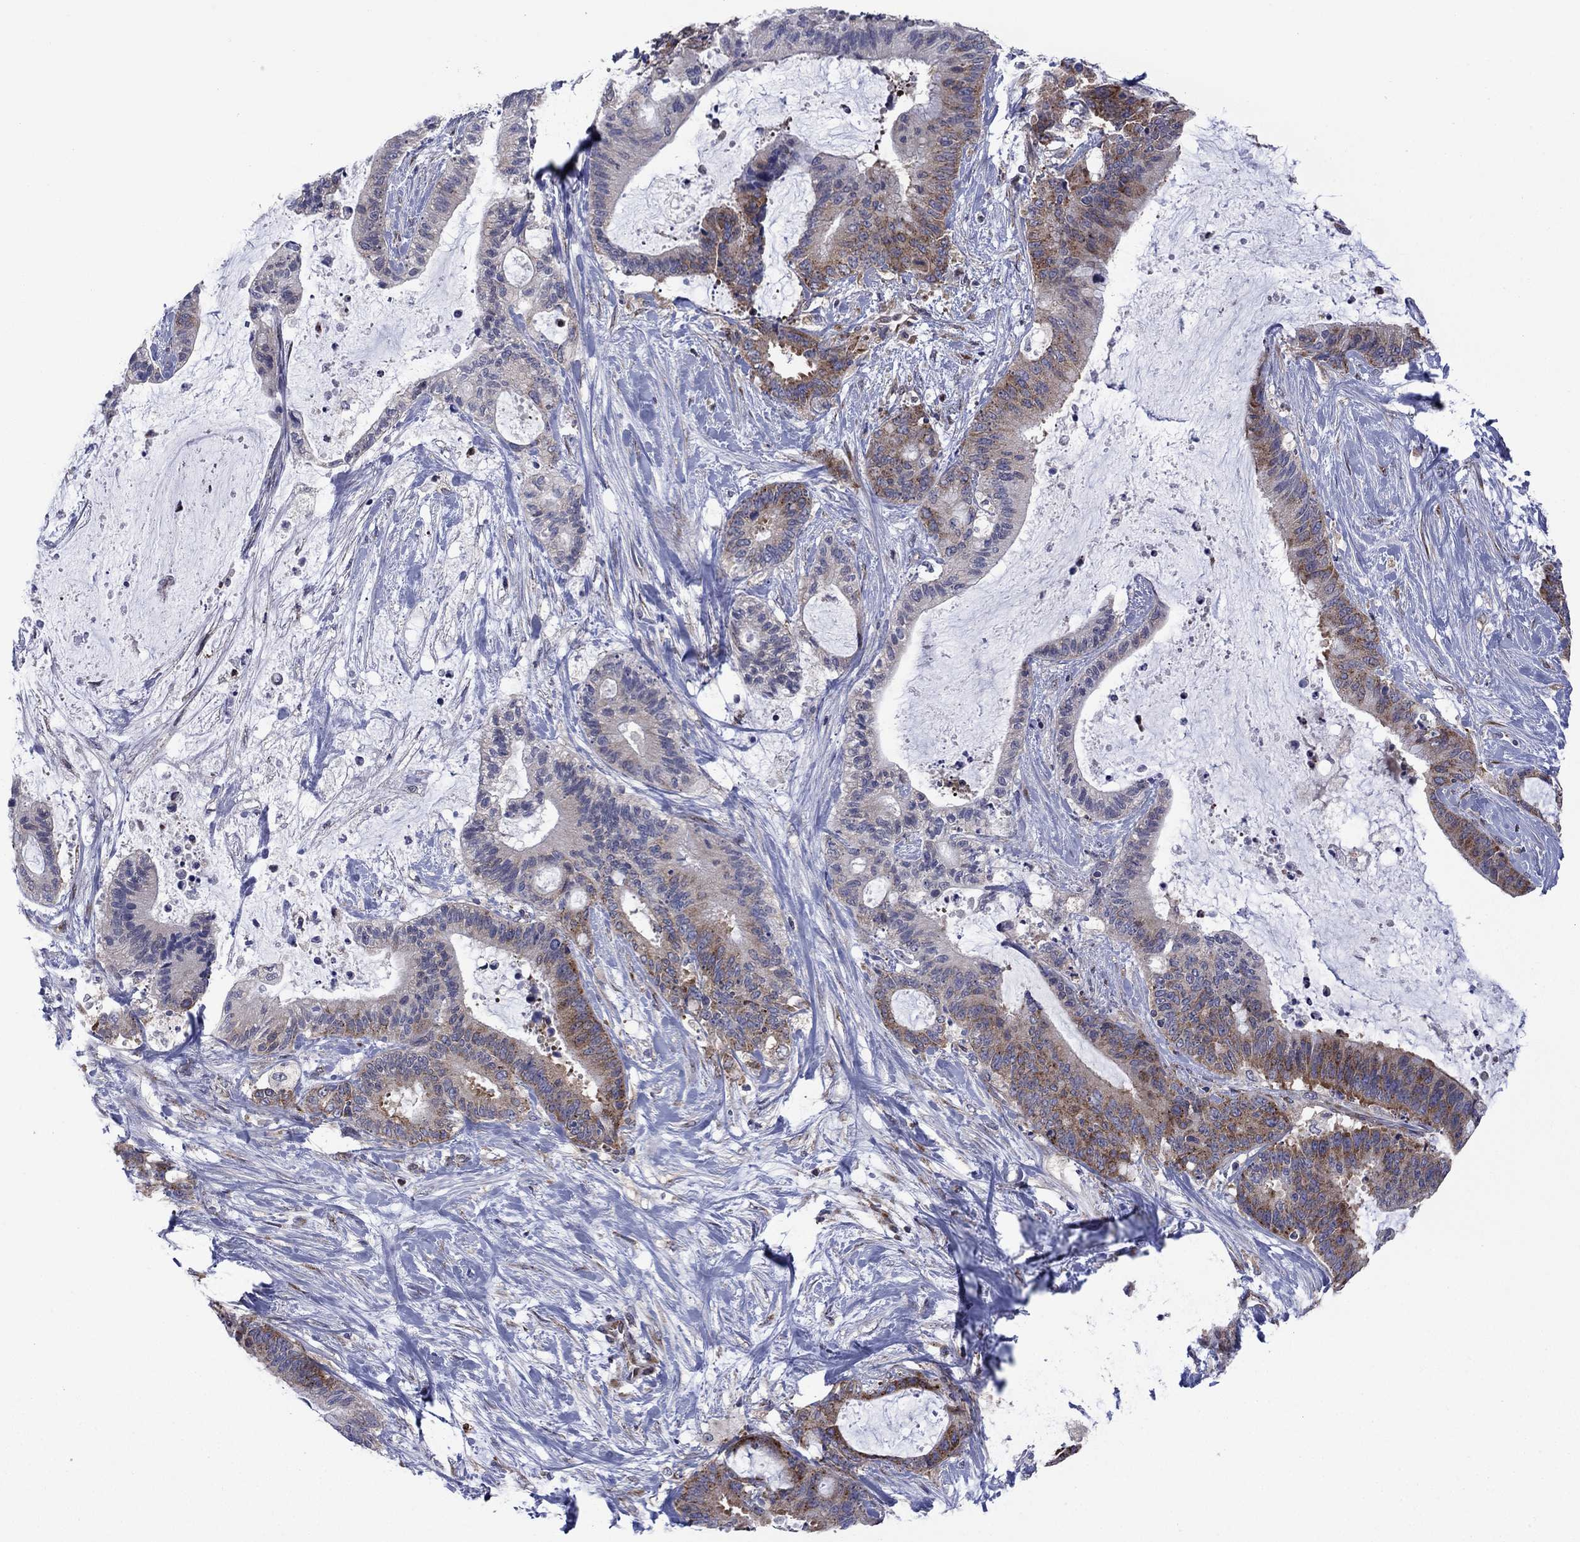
{"staining": {"intensity": "strong", "quantity": "25%-75%", "location": "cytoplasmic/membranous"}, "tissue": "liver cancer", "cell_type": "Tumor cells", "image_type": "cancer", "snomed": [{"axis": "morphology", "description": "Cholangiocarcinoma"}, {"axis": "topography", "description": "Liver"}], "caption": "Protein staining reveals strong cytoplasmic/membranous expression in approximately 25%-75% of tumor cells in liver cancer. (DAB IHC, brown staining for protein, blue staining for nuclei).", "gene": "GPR155", "patient": {"sex": "female", "age": 73}}